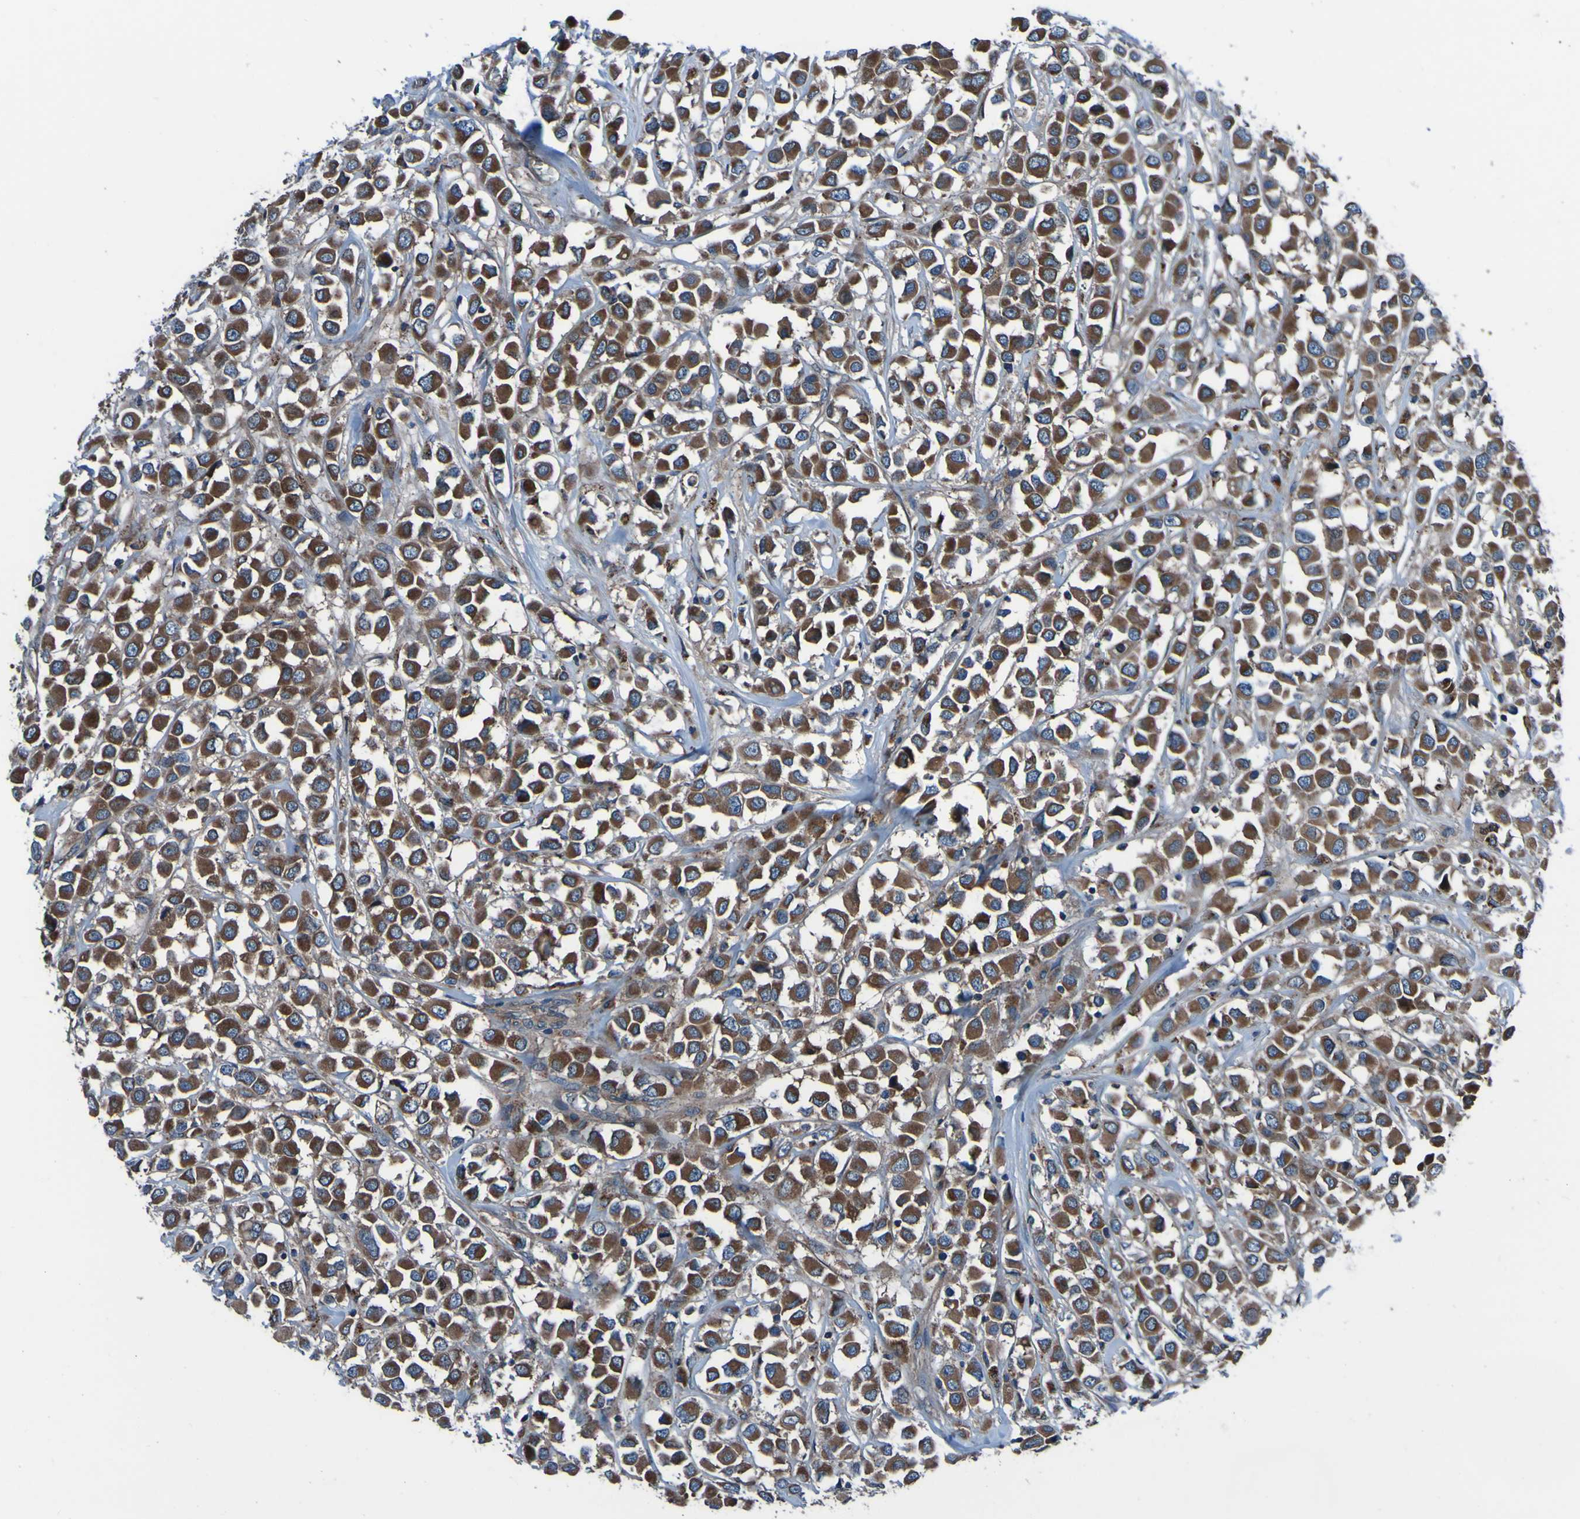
{"staining": {"intensity": "strong", "quantity": ">75%", "location": "cytoplasmic/membranous"}, "tissue": "breast cancer", "cell_type": "Tumor cells", "image_type": "cancer", "snomed": [{"axis": "morphology", "description": "Duct carcinoma"}, {"axis": "topography", "description": "Breast"}], "caption": "Immunohistochemical staining of human breast cancer (intraductal carcinoma) displays high levels of strong cytoplasmic/membranous protein staining in about >75% of tumor cells.", "gene": "RAB5B", "patient": {"sex": "female", "age": 61}}